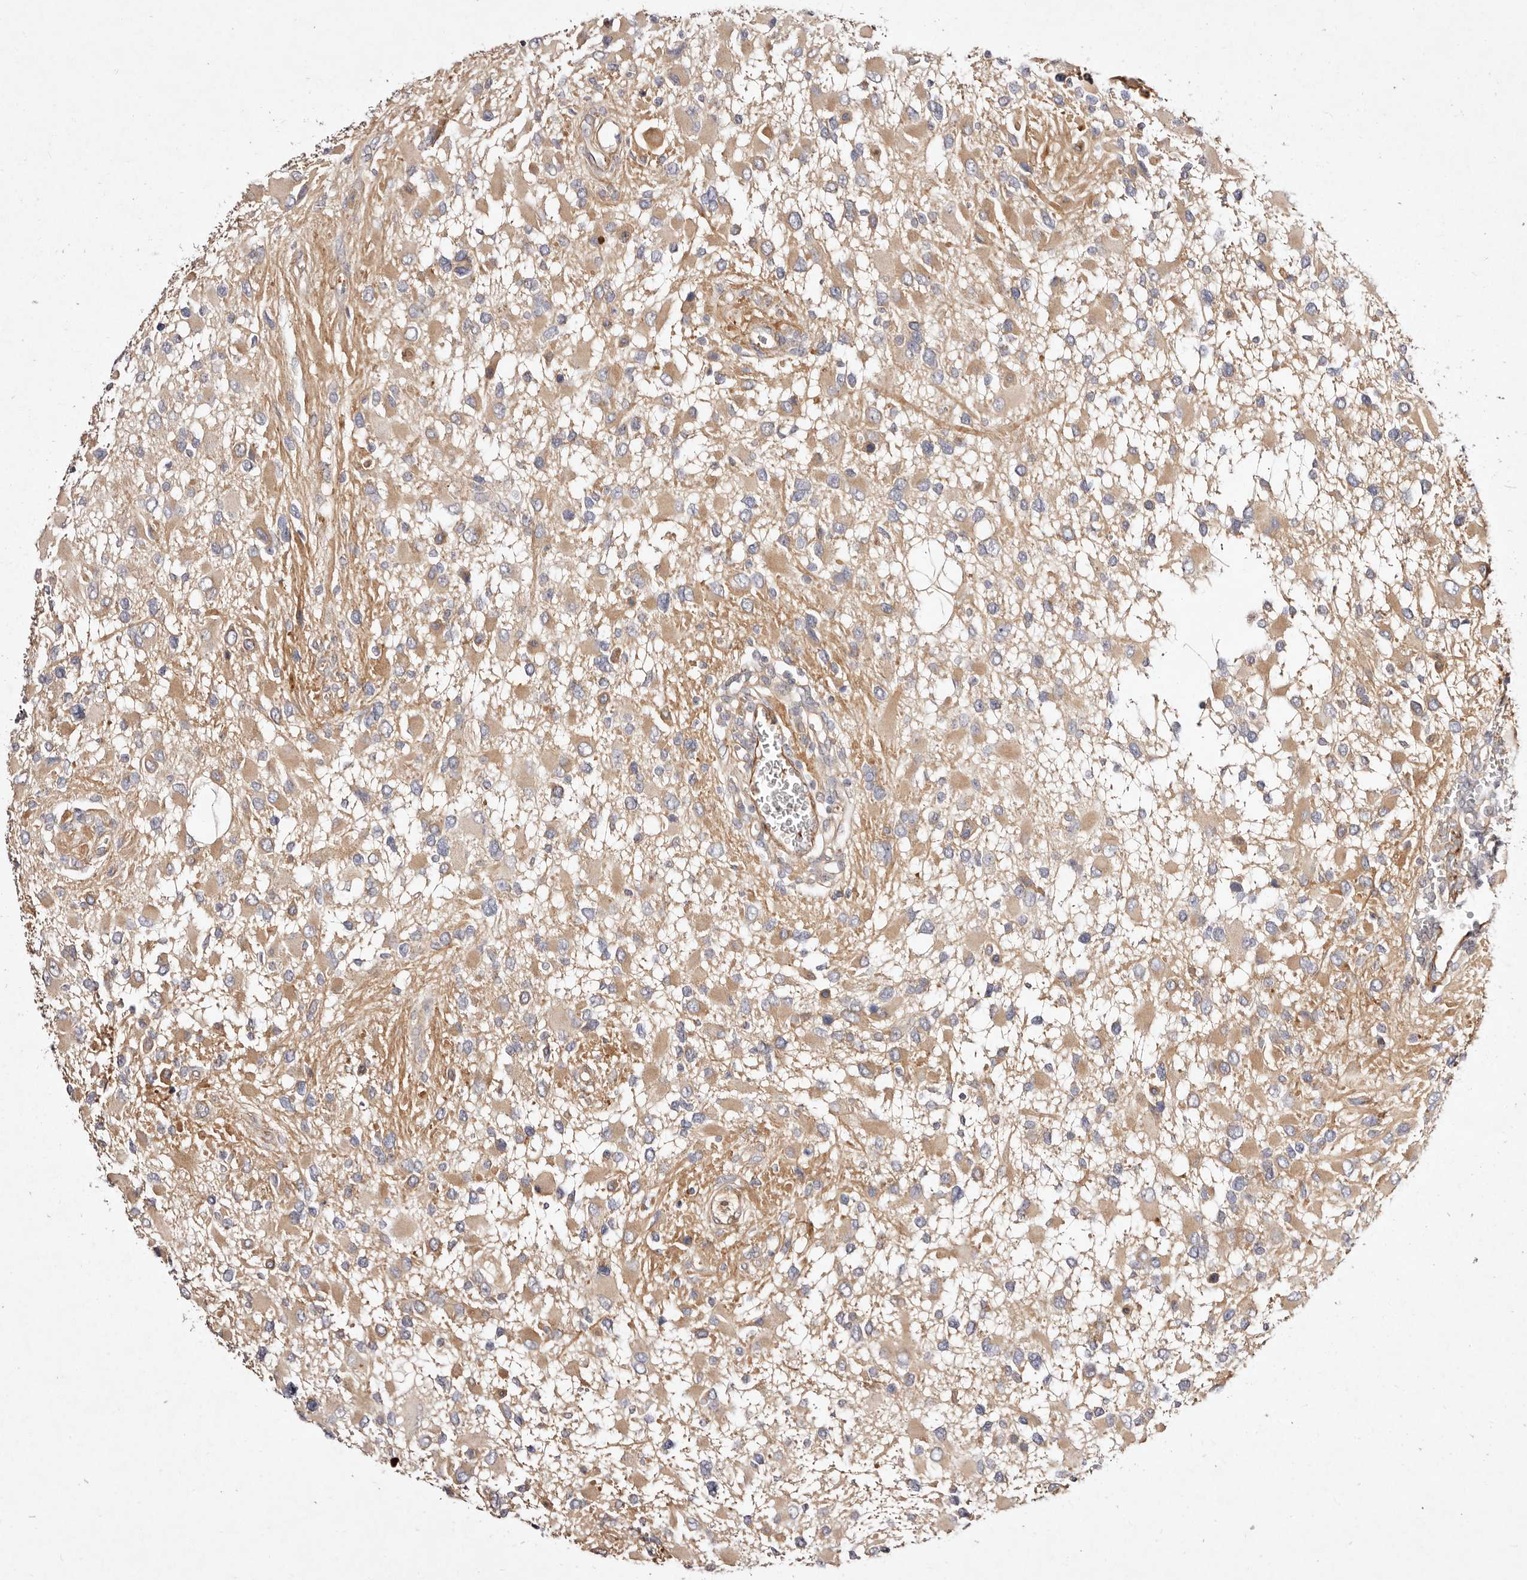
{"staining": {"intensity": "moderate", "quantity": ">75%", "location": "cytoplasmic/membranous"}, "tissue": "glioma", "cell_type": "Tumor cells", "image_type": "cancer", "snomed": [{"axis": "morphology", "description": "Glioma, malignant, High grade"}, {"axis": "topography", "description": "Brain"}], "caption": "IHC micrograph of glioma stained for a protein (brown), which displays medium levels of moderate cytoplasmic/membranous expression in about >75% of tumor cells.", "gene": "MTMR11", "patient": {"sex": "male", "age": 53}}